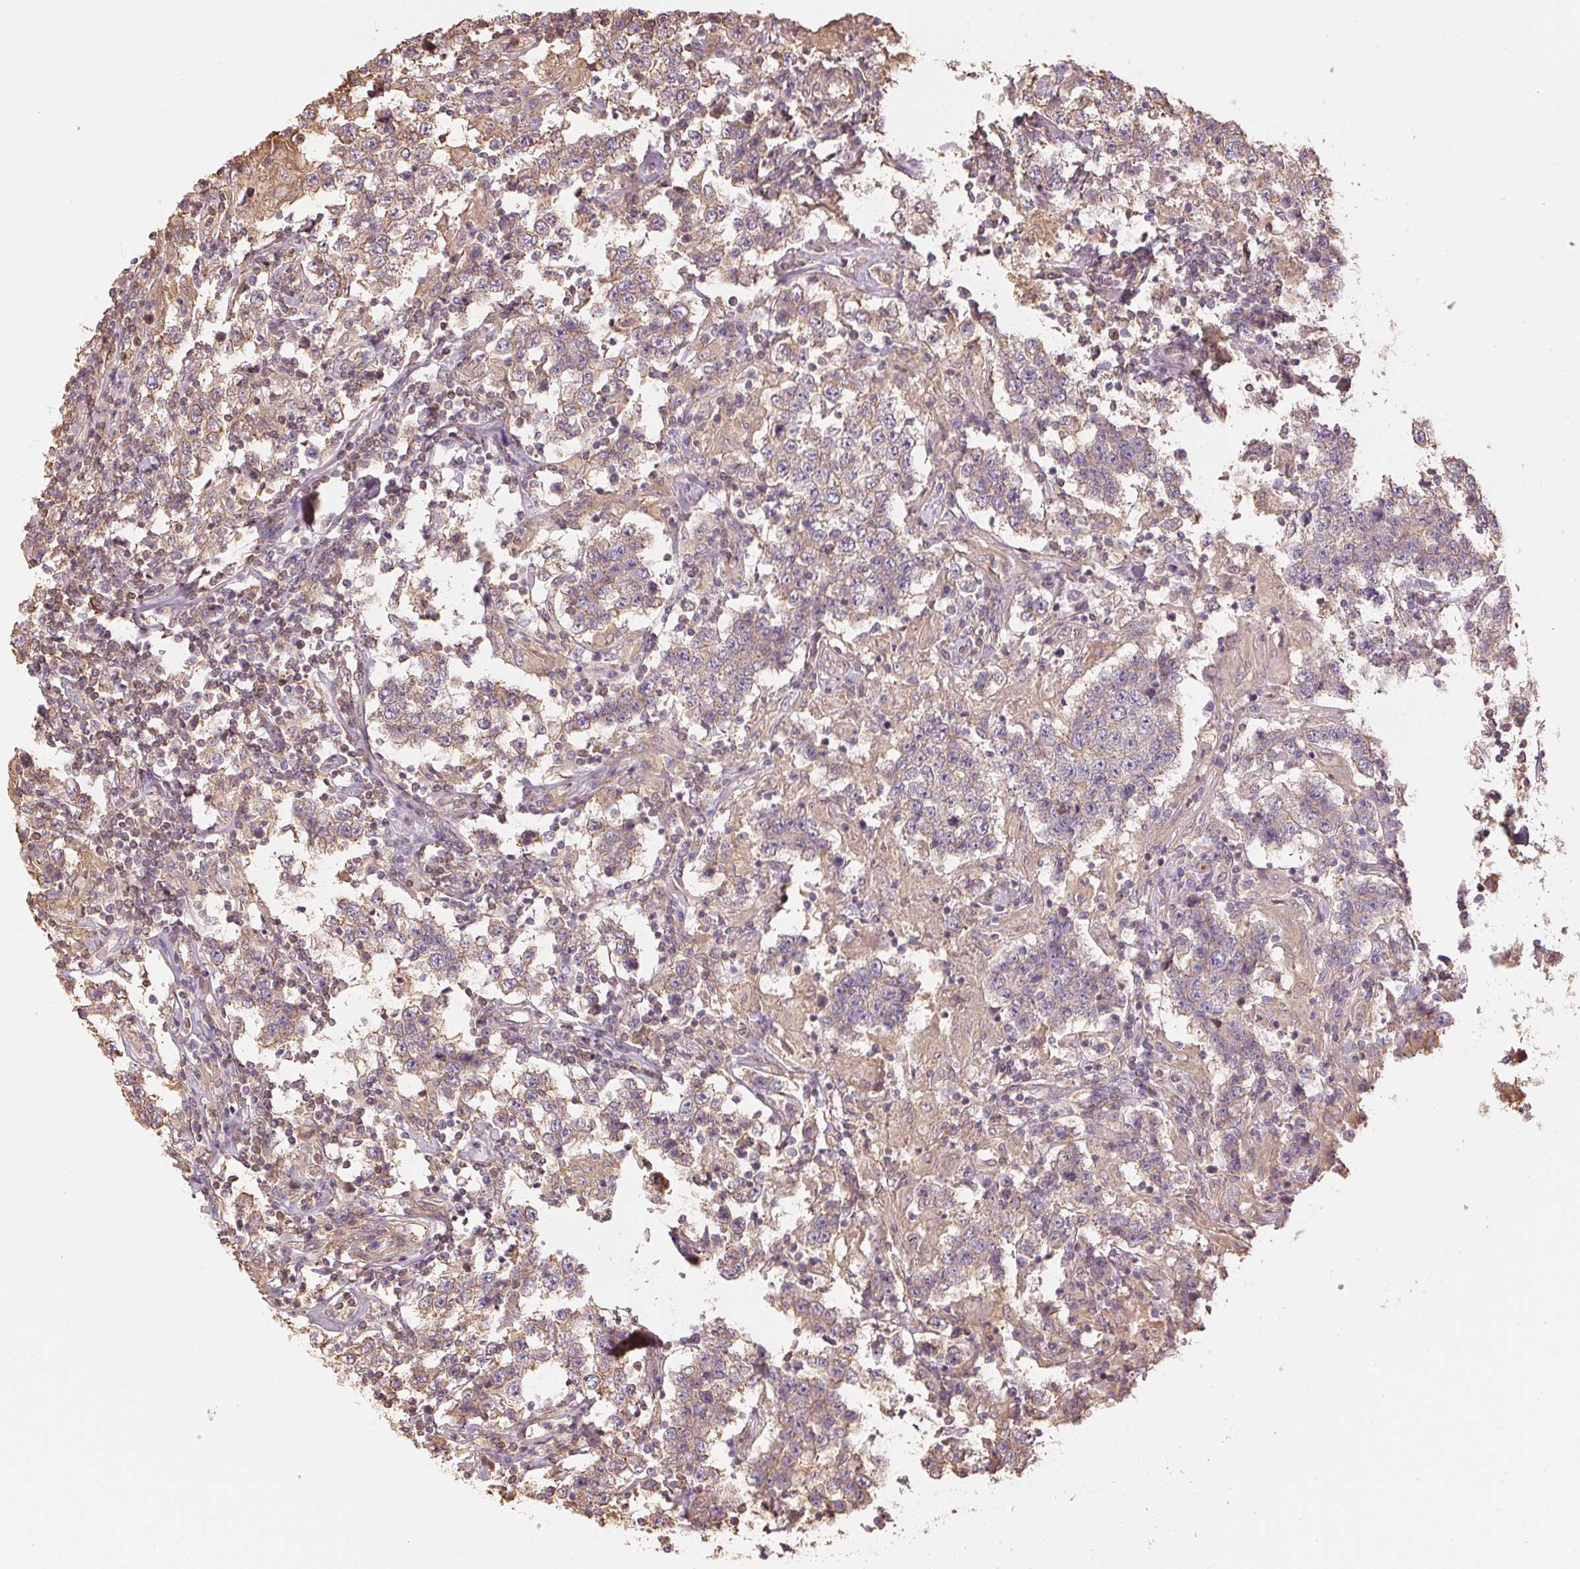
{"staining": {"intensity": "weak", "quantity": ">75%", "location": "cytoplasmic/membranous"}, "tissue": "testis cancer", "cell_type": "Tumor cells", "image_type": "cancer", "snomed": [{"axis": "morphology", "description": "Seminoma, NOS"}, {"axis": "morphology", "description": "Carcinoma, Embryonal, NOS"}, {"axis": "topography", "description": "Testis"}], "caption": "The image shows immunohistochemical staining of testis cancer (embryonal carcinoma). There is weak cytoplasmic/membranous expression is identified in about >75% of tumor cells. Nuclei are stained in blue.", "gene": "QDPR", "patient": {"sex": "male", "age": 41}}